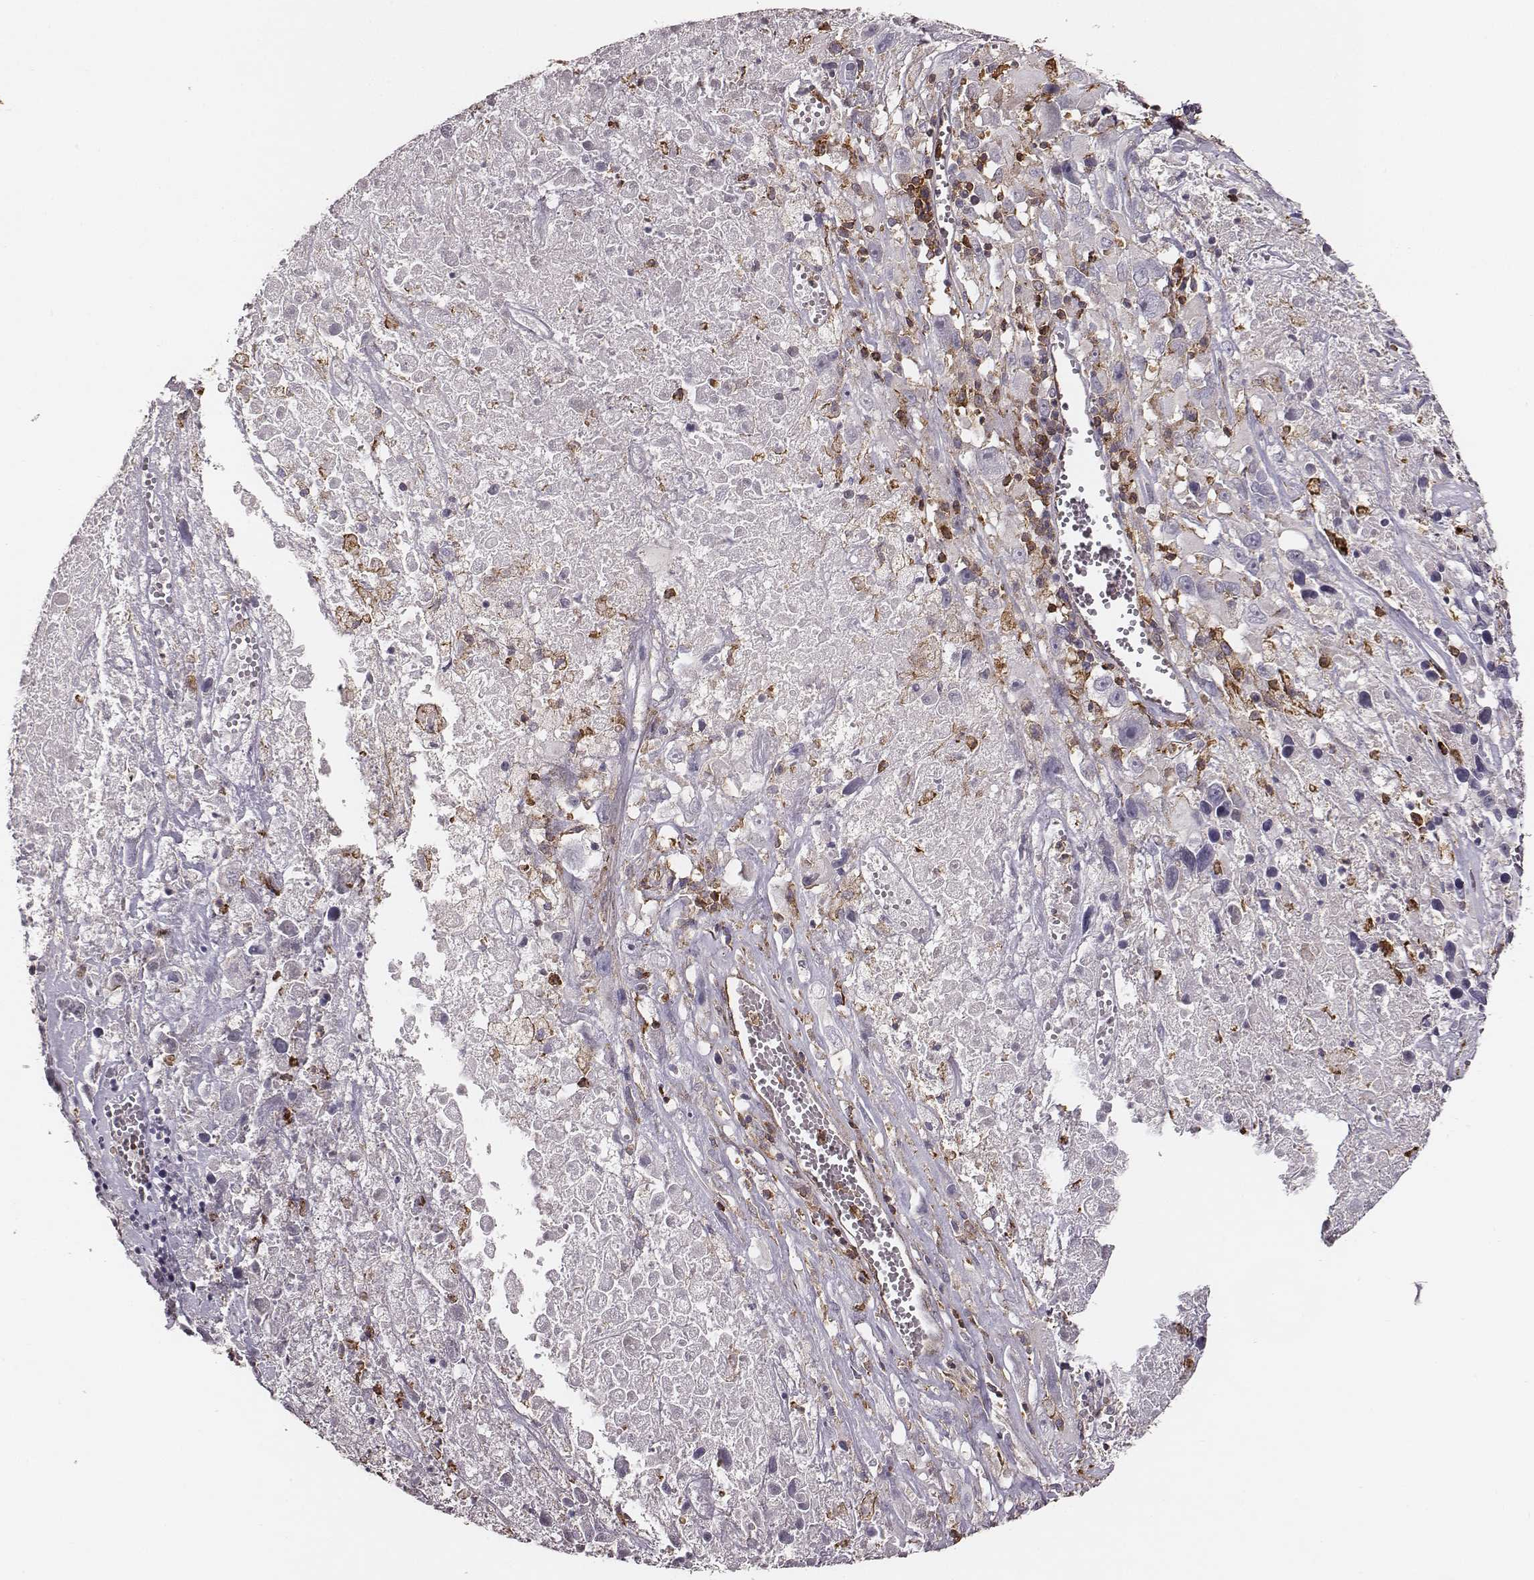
{"staining": {"intensity": "negative", "quantity": "none", "location": "none"}, "tissue": "melanoma", "cell_type": "Tumor cells", "image_type": "cancer", "snomed": [{"axis": "morphology", "description": "Malignant melanoma, Metastatic site"}, {"axis": "topography", "description": "Lymph node"}], "caption": "Melanoma was stained to show a protein in brown. There is no significant staining in tumor cells.", "gene": "ZYX", "patient": {"sex": "male", "age": 50}}